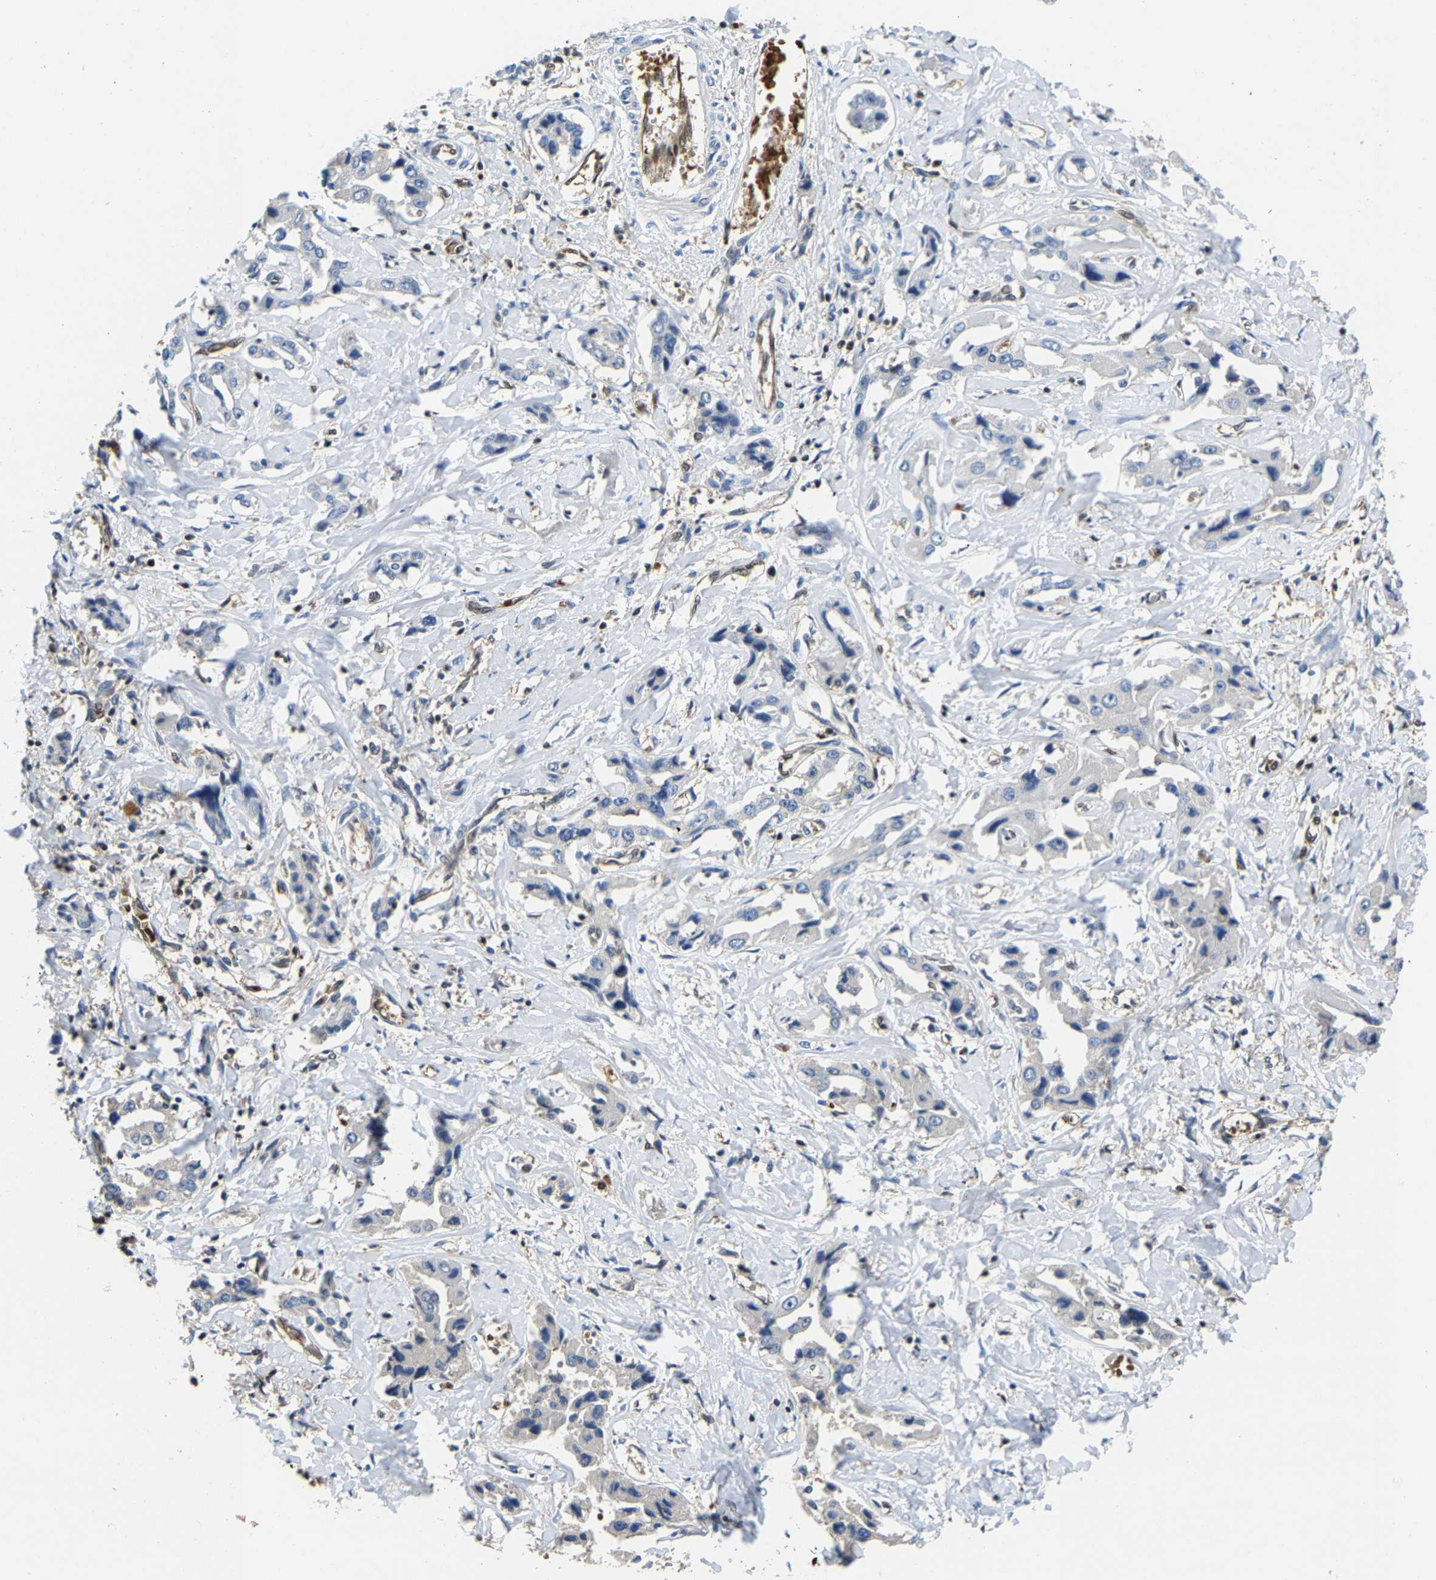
{"staining": {"intensity": "negative", "quantity": "none", "location": "none"}, "tissue": "liver cancer", "cell_type": "Tumor cells", "image_type": "cancer", "snomed": [{"axis": "morphology", "description": "Cholangiocarcinoma"}, {"axis": "topography", "description": "Liver"}], "caption": "Immunohistochemistry (IHC) of human liver cholangiocarcinoma displays no expression in tumor cells. (Brightfield microscopy of DAB (3,3'-diaminobenzidine) IHC at high magnification).", "gene": "GIMAP7", "patient": {"sex": "male", "age": 59}}